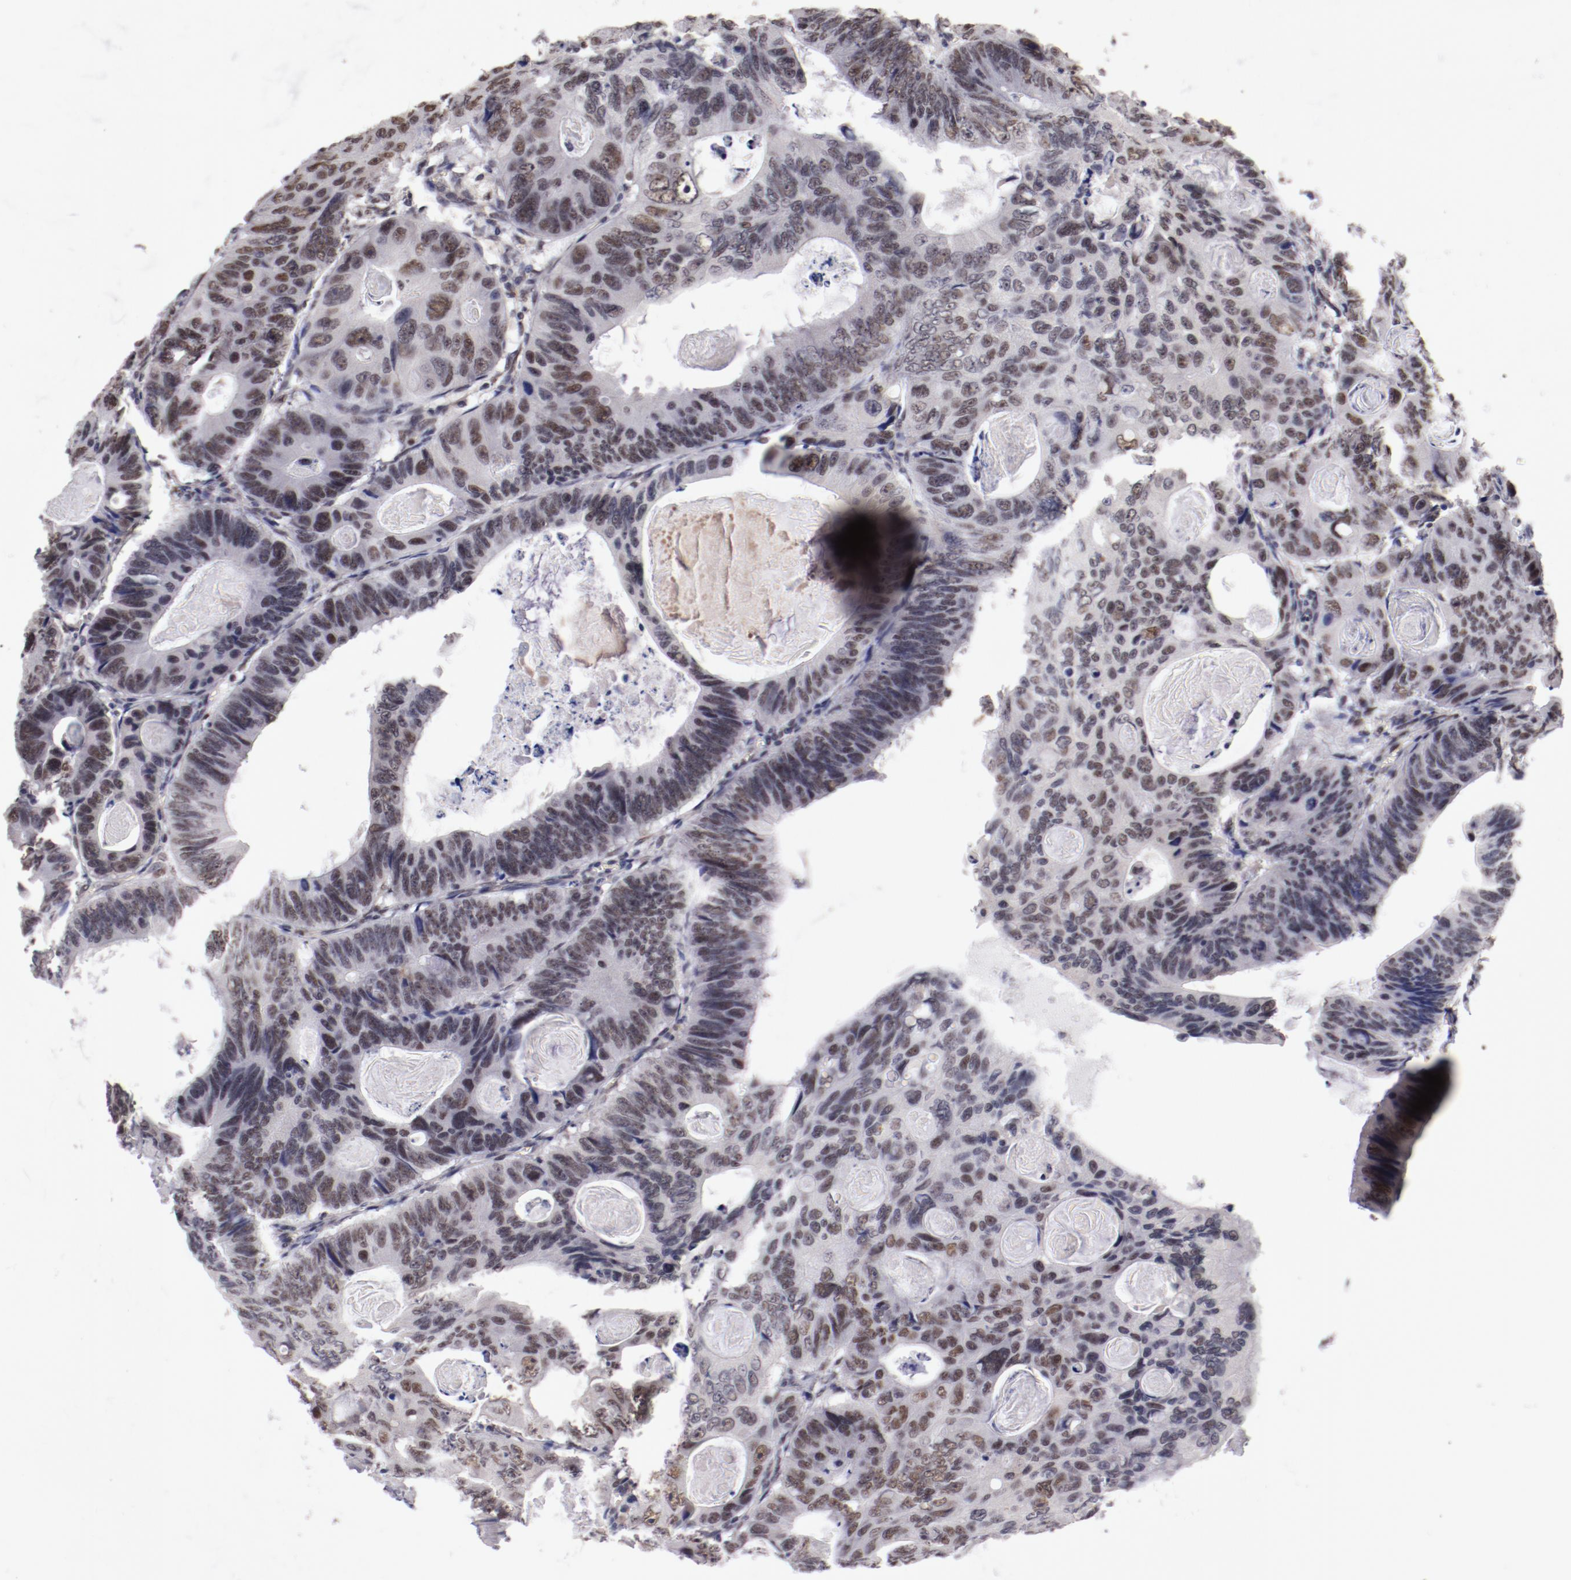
{"staining": {"intensity": "weak", "quantity": "25%-75%", "location": "nuclear"}, "tissue": "colorectal cancer", "cell_type": "Tumor cells", "image_type": "cancer", "snomed": [{"axis": "morphology", "description": "Adenocarcinoma, NOS"}, {"axis": "topography", "description": "Colon"}], "caption": "Immunohistochemistry staining of colorectal cancer, which reveals low levels of weak nuclear expression in approximately 25%-75% of tumor cells indicating weak nuclear protein expression. The staining was performed using DAB (brown) for protein detection and nuclei were counterstained in hematoxylin (blue).", "gene": "NFE2", "patient": {"sex": "female", "age": 55}}